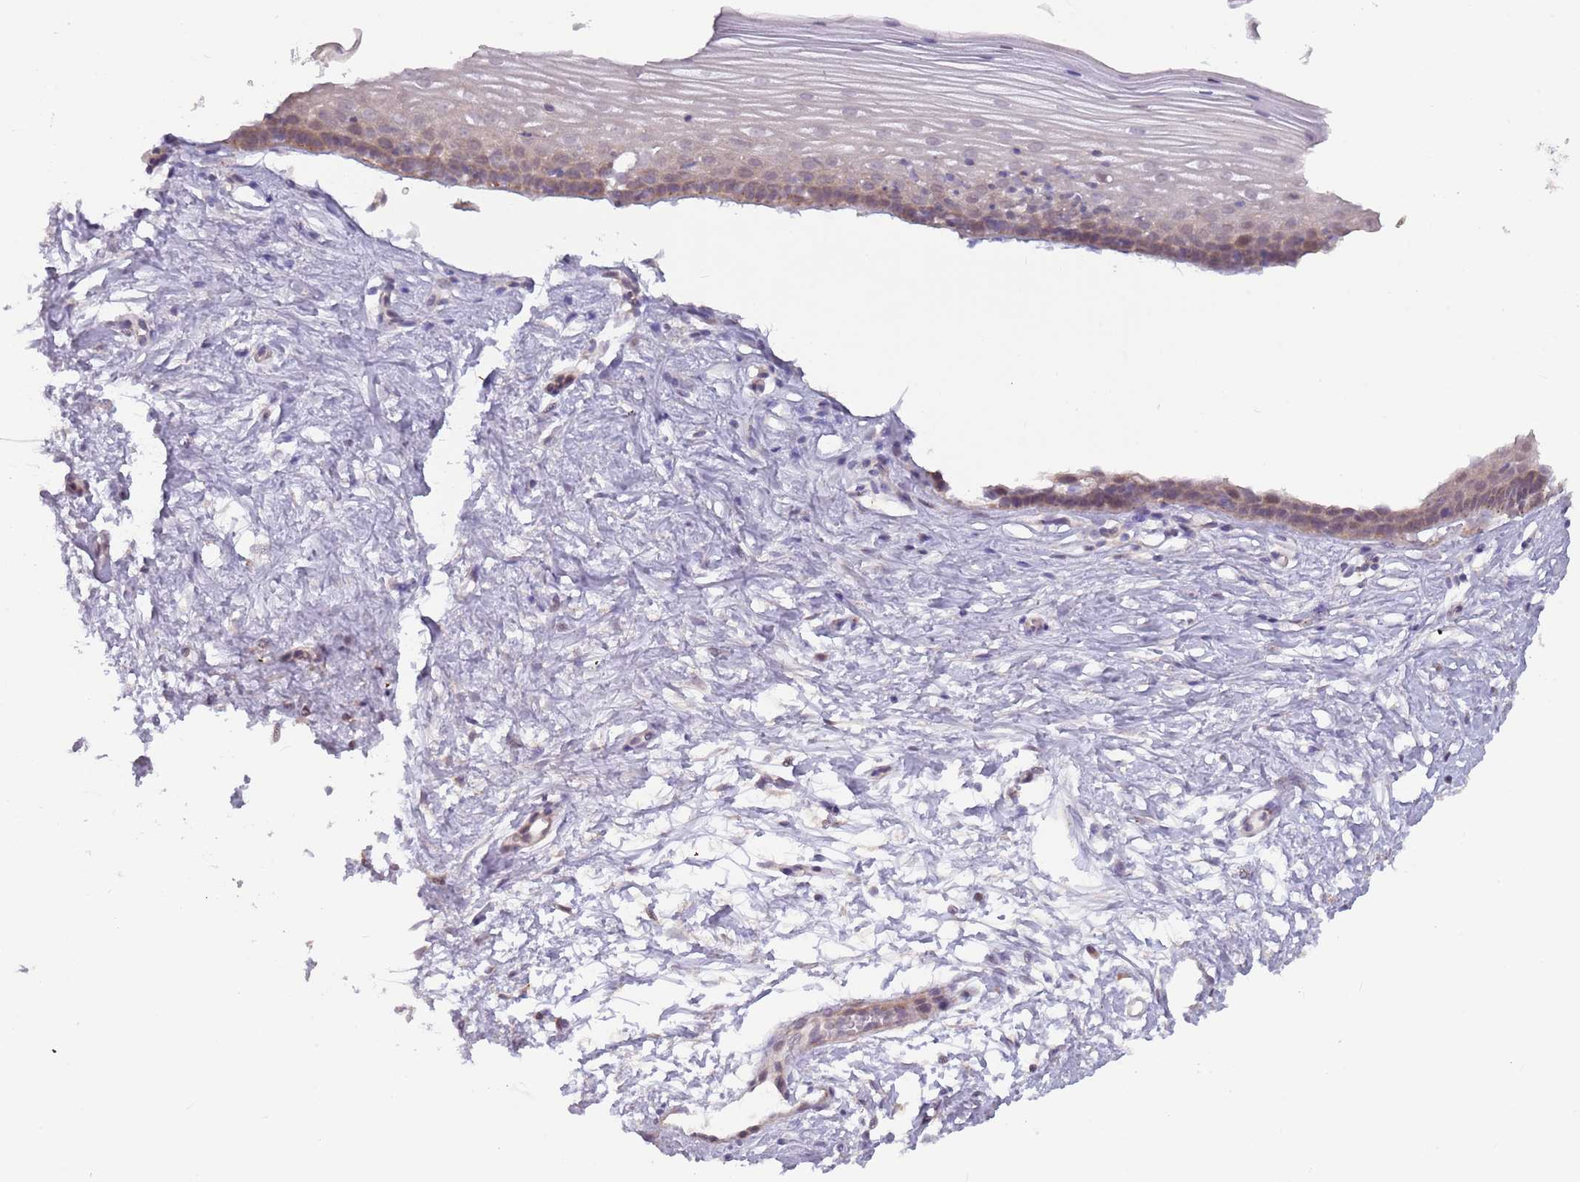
{"staining": {"intensity": "moderate", "quantity": ">75%", "location": "cytoplasmic/membranous"}, "tissue": "cervix", "cell_type": "Glandular cells", "image_type": "normal", "snomed": [{"axis": "morphology", "description": "Normal tissue, NOS"}, {"axis": "topography", "description": "Cervix"}], "caption": "Brown immunohistochemical staining in unremarkable cervix displays moderate cytoplasmic/membranous expression in about >75% of glandular cells. The staining is performed using DAB (3,3'-diaminobenzidine) brown chromogen to label protein expression. The nuclei are counter-stained blue using hematoxylin.", "gene": "LDHD", "patient": {"sex": "female", "age": 40}}